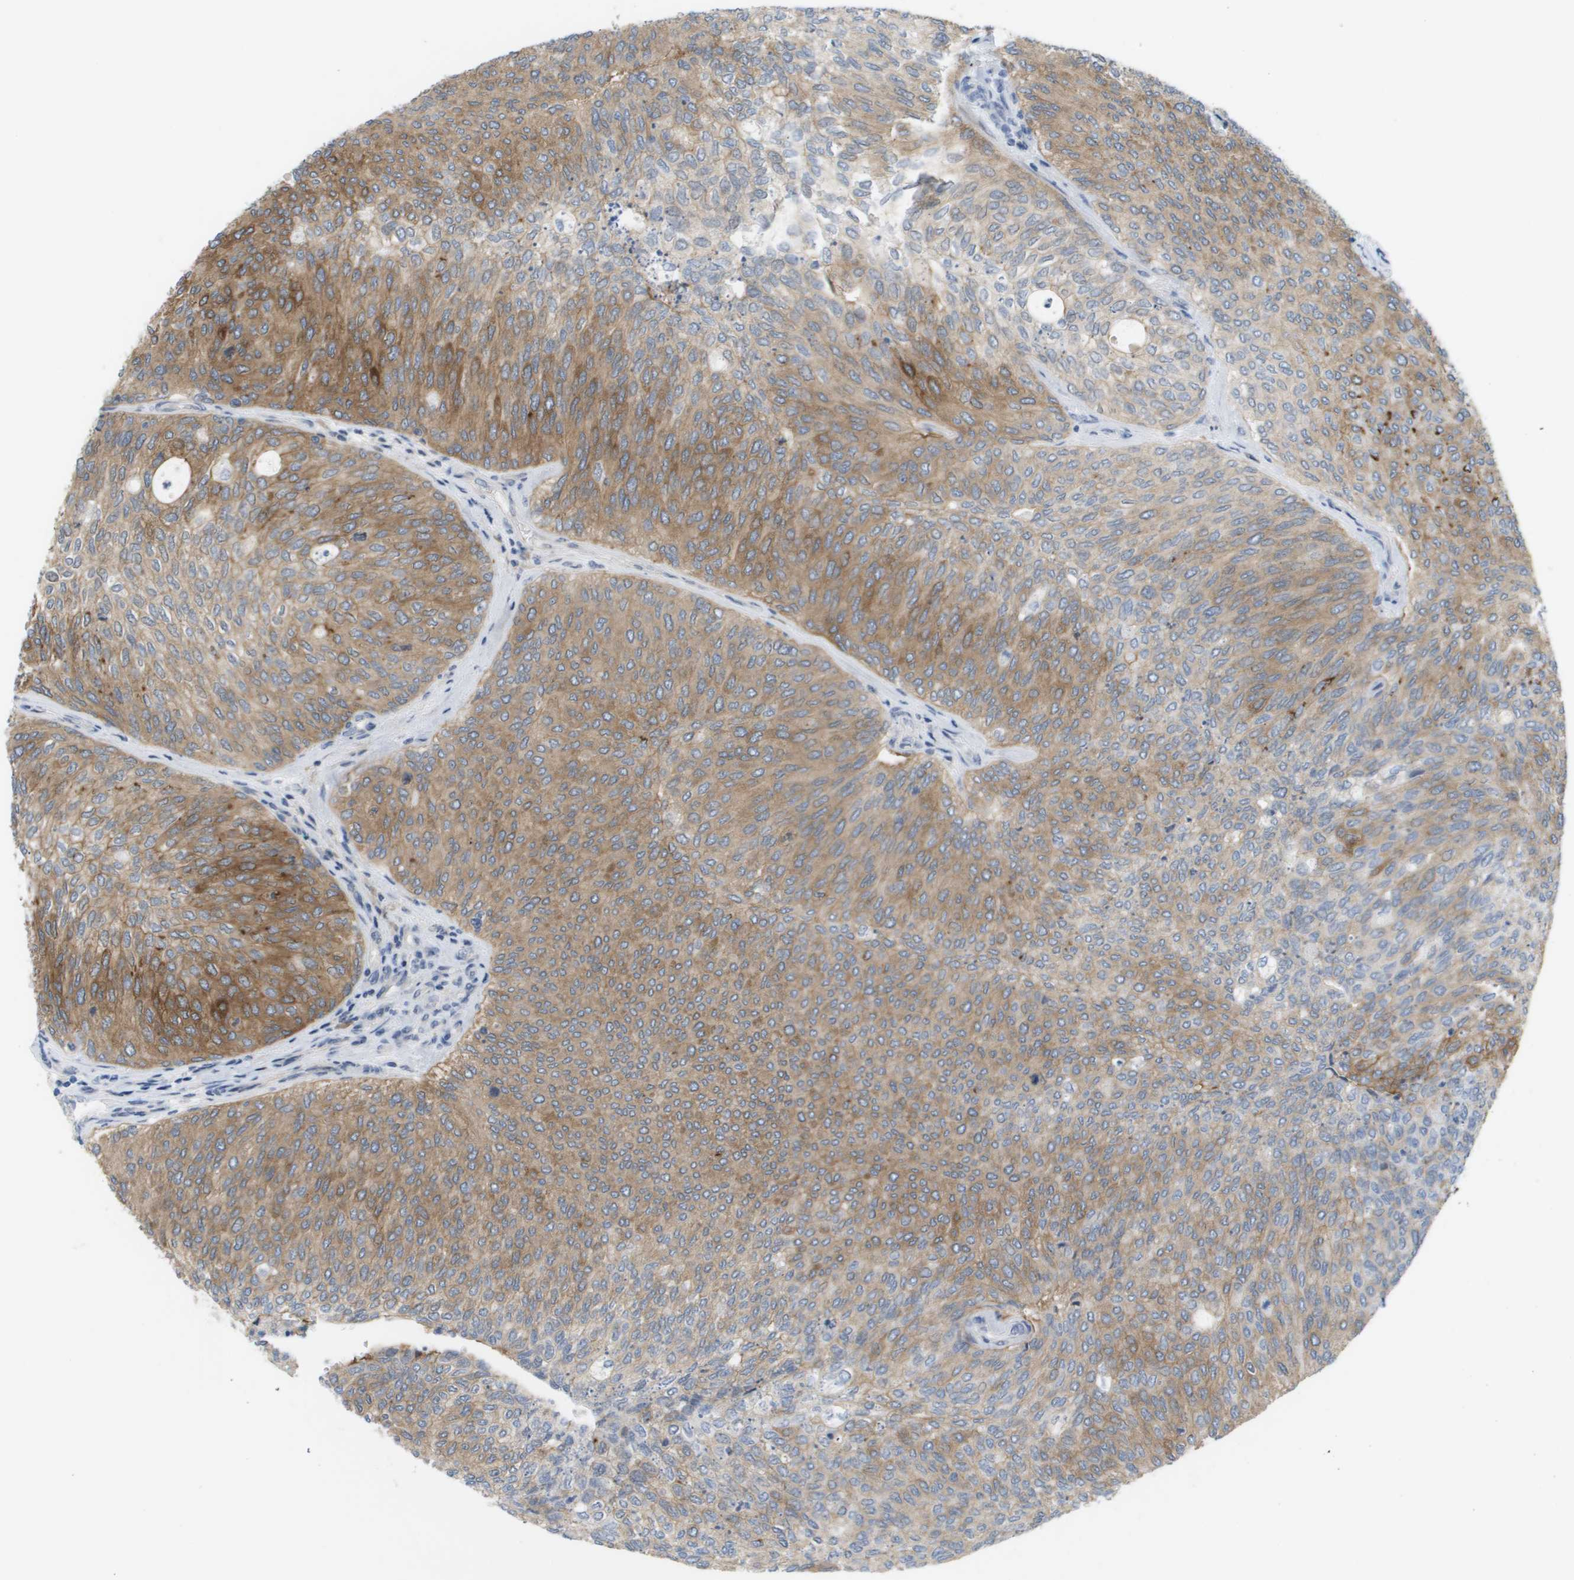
{"staining": {"intensity": "moderate", "quantity": "25%-75%", "location": "cytoplasmic/membranous"}, "tissue": "urothelial cancer", "cell_type": "Tumor cells", "image_type": "cancer", "snomed": [{"axis": "morphology", "description": "Urothelial carcinoma, Low grade"}, {"axis": "topography", "description": "Urinary bladder"}], "caption": "A brown stain labels moderate cytoplasmic/membranous staining of a protein in human urothelial cancer tumor cells.", "gene": "MARCHF8", "patient": {"sex": "female", "age": 79}}